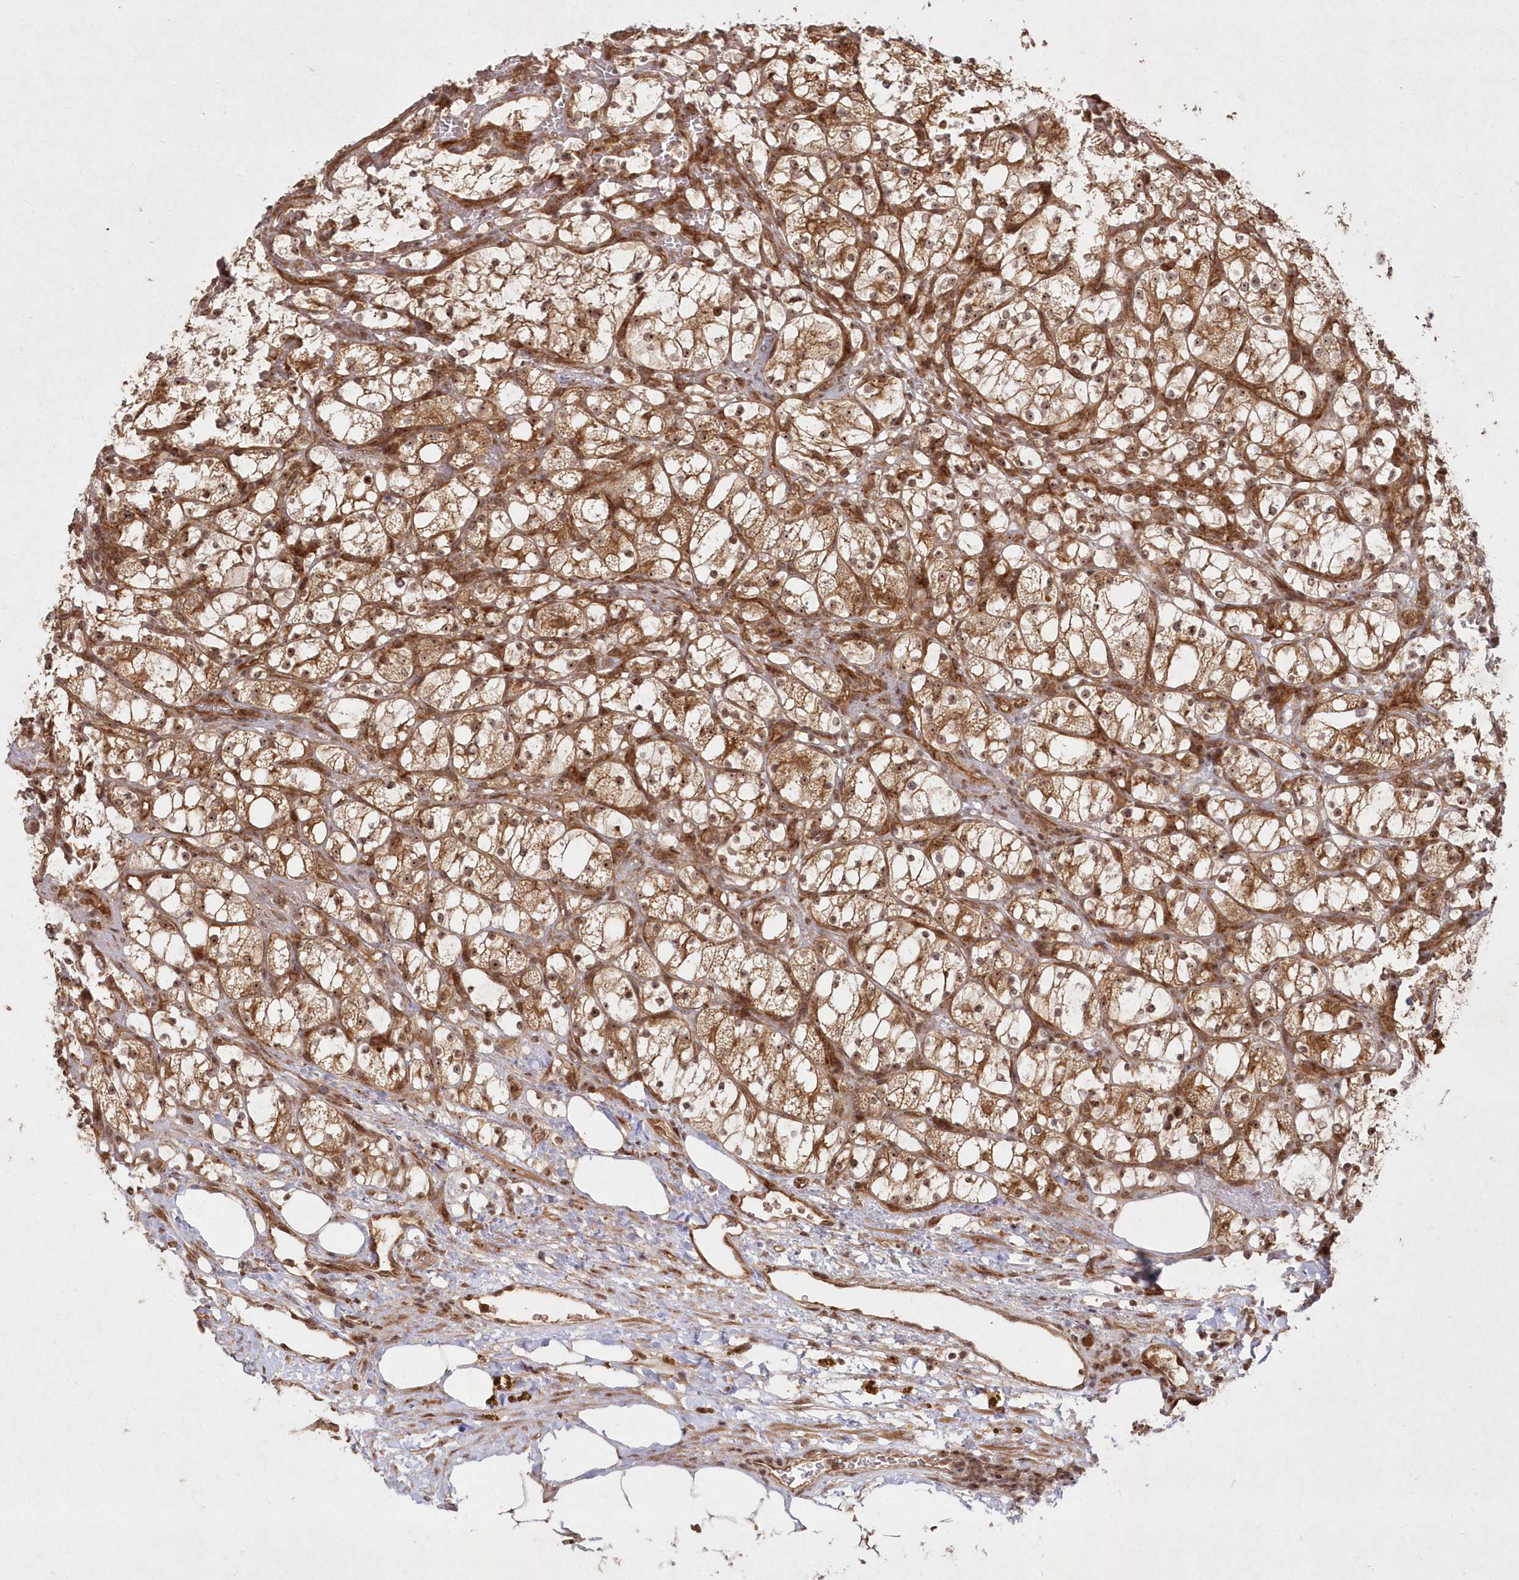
{"staining": {"intensity": "moderate", "quantity": ">75%", "location": "cytoplasmic/membranous,nuclear"}, "tissue": "renal cancer", "cell_type": "Tumor cells", "image_type": "cancer", "snomed": [{"axis": "morphology", "description": "Adenocarcinoma, NOS"}, {"axis": "topography", "description": "Kidney"}], "caption": "High-power microscopy captured an immunohistochemistry (IHC) histopathology image of renal adenocarcinoma, revealing moderate cytoplasmic/membranous and nuclear expression in approximately >75% of tumor cells. The protein is shown in brown color, while the nuclei are stained blue.", "gene": "SERINC1", "patient": {"sex": "female", "age": 69}}